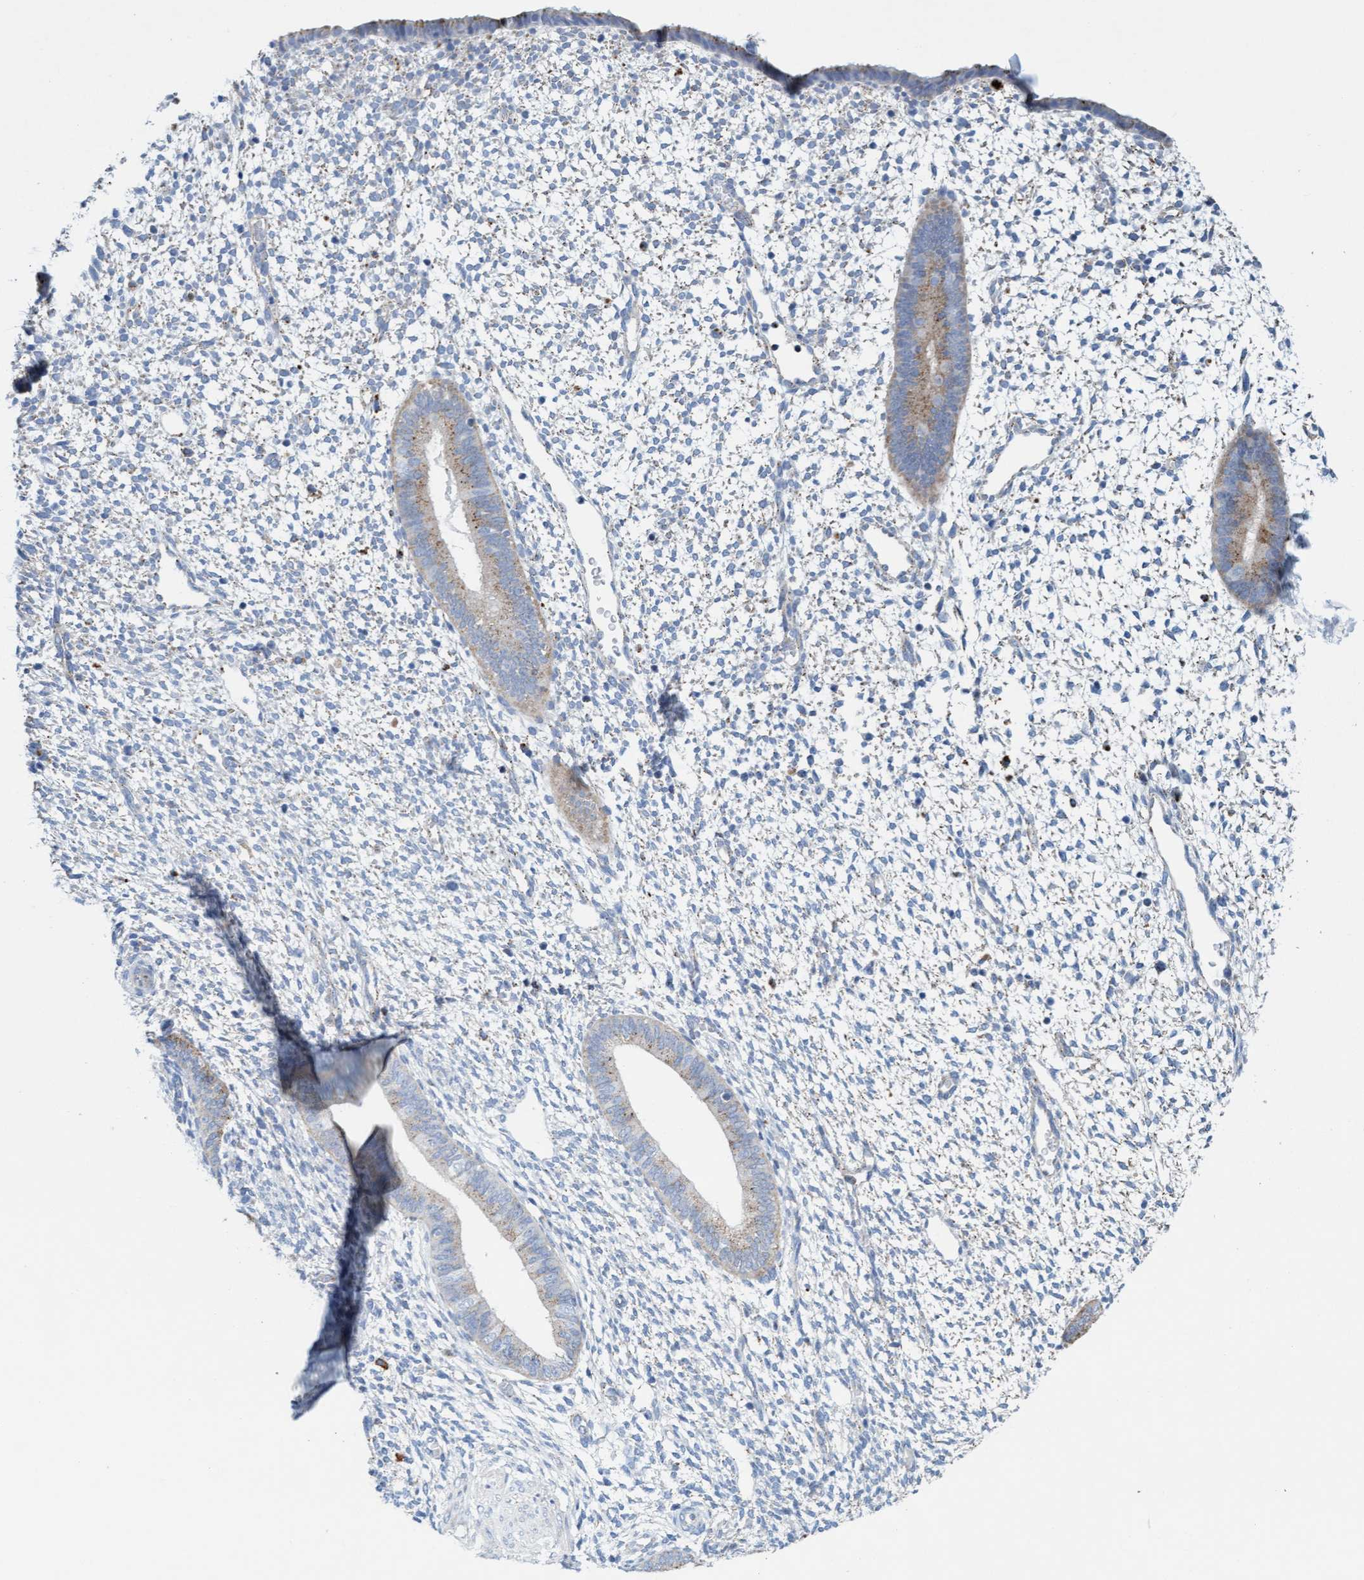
{"staining": {"intensity": "moderate", "quantity": "<25%", "location": "cytoplasmic/membranous"}, "tissue": "endometrium", "cell_type": "Cells in endometrial stroma", "image_type": "normal", "snomed": [{"axis": "morphology", "description": "Normal tissue, NOS"}, {"axis": "topography", "description": "Endometrium"}], "caption": "Endometrium stained with DAB (3,3'-diaminobenzidine) IHC displays low levels of moderate cytoplasmic/membranous staining in approximately <25% of cells in endometrial stroma.", "gene": "SGSH", "patient": {"sex": "female", "age": 46}}